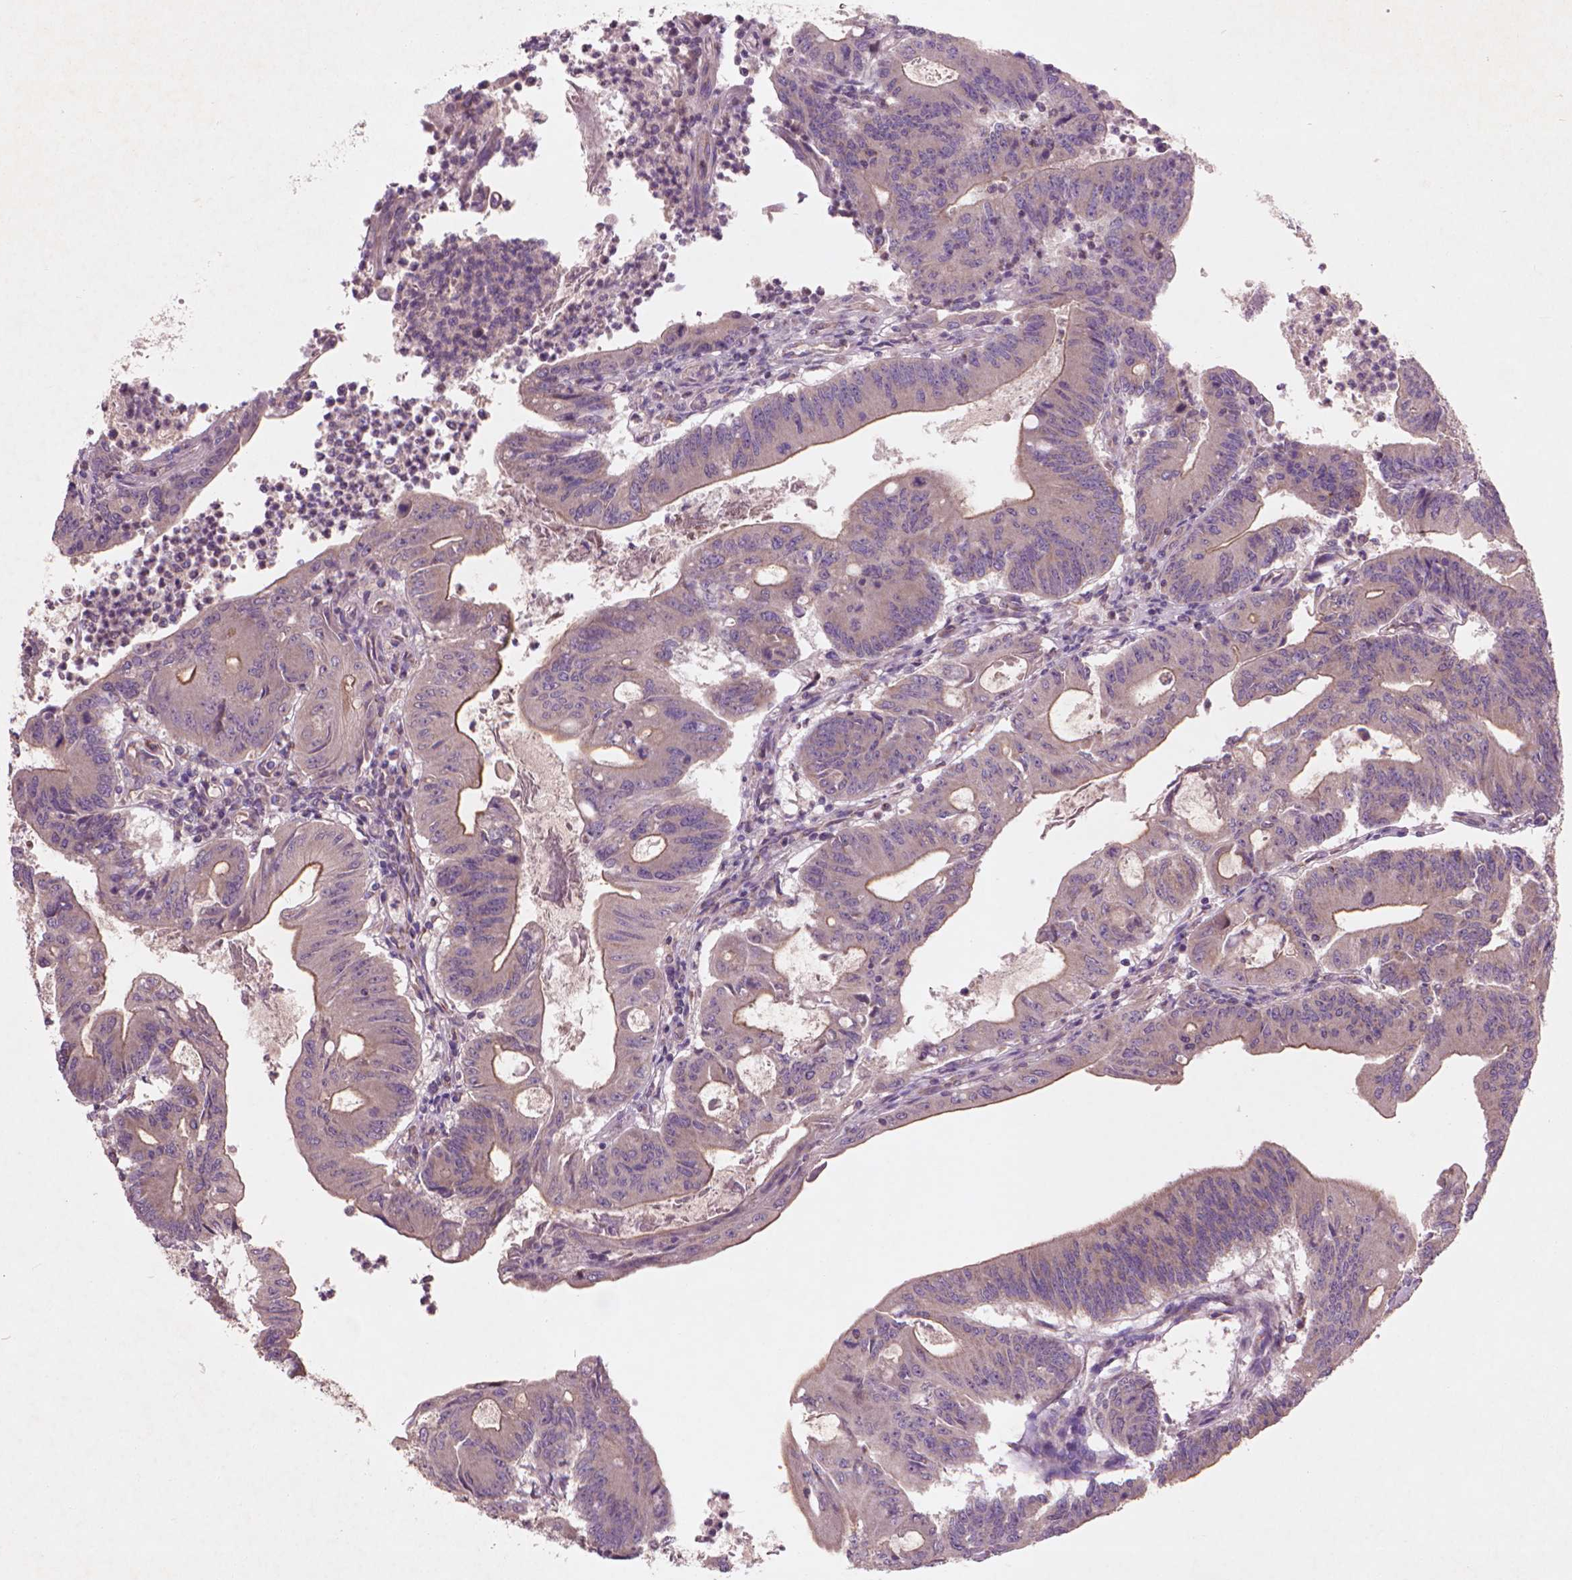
{"staining": {"intensity": "weak", "quantity": "25%-75%", "location": "cytoplasmic/membranous"}, "tissue": "colorectal cancer", "cell_type": "Tumor cells", "image_type": "cancer", "snomed": [{"axis": "morphology", "description": "Adenocarcinoma, NOS"}, {"axis": "topography", "description": "Colon"}], "caption": "An image of colorectal cancer stained for a protein exhibits weak cytoplasmic/membranous brown staining in tumor cells. (DAB IHC with brightfield microscopy, high magnification).", "gene": "NLRX1", "patient": {"sex": "female", "age": 70}}